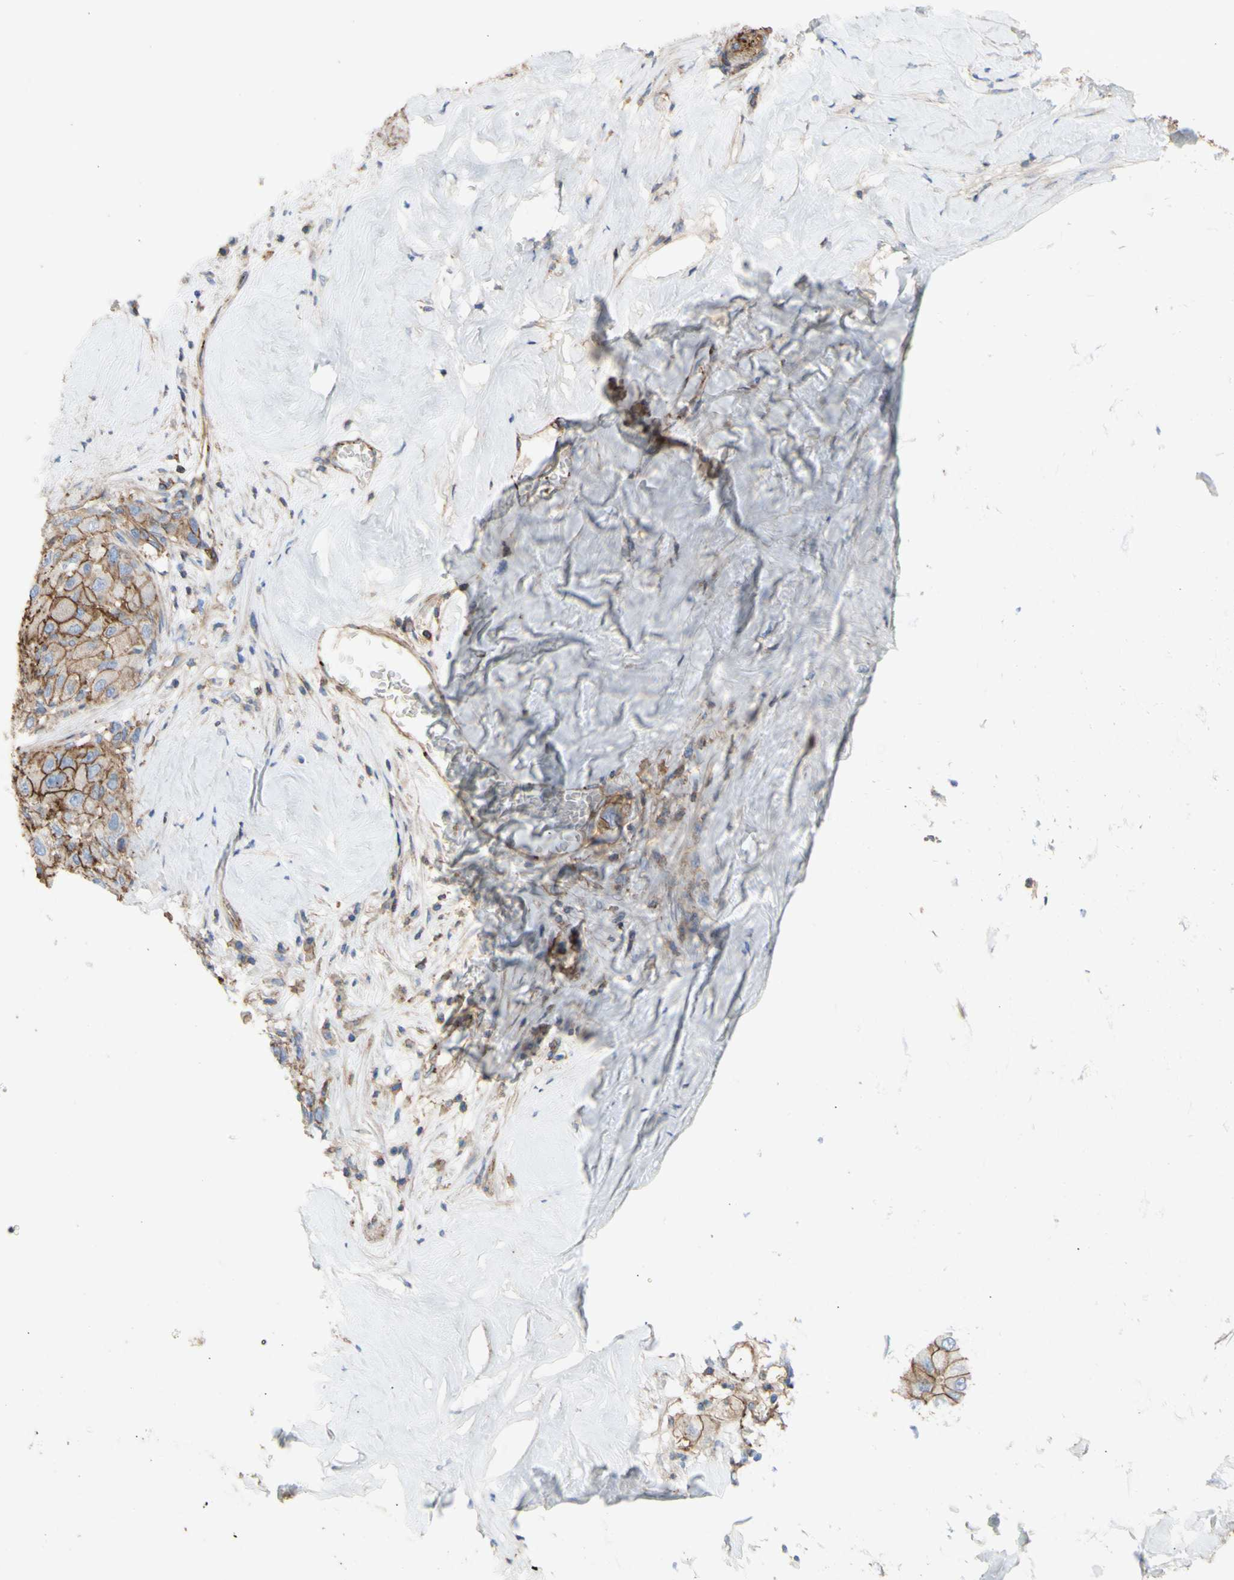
{"staining": {"intensity": "strong", "quantity": ">75%", "location": "cytoplasmic/membranous"}, "tissue": "liver cancer", "cell_type": "Tumor cells", "image_type": "cancer", "snomed": [{"axis": "morphology", "description": "Carcinoma, Hepatocellular, NOS"}, {"axis": "topography", "description": "Liver"}], "caption": "This is an image of immunohistochemistry (IHC) staining of liver hepatocellular carcinoma, which shows strong staining in the cytoplasmic/membranous of tumor cells.", "gene": "ATP2A3", "patient": {"sex": "male", "age": 80}}